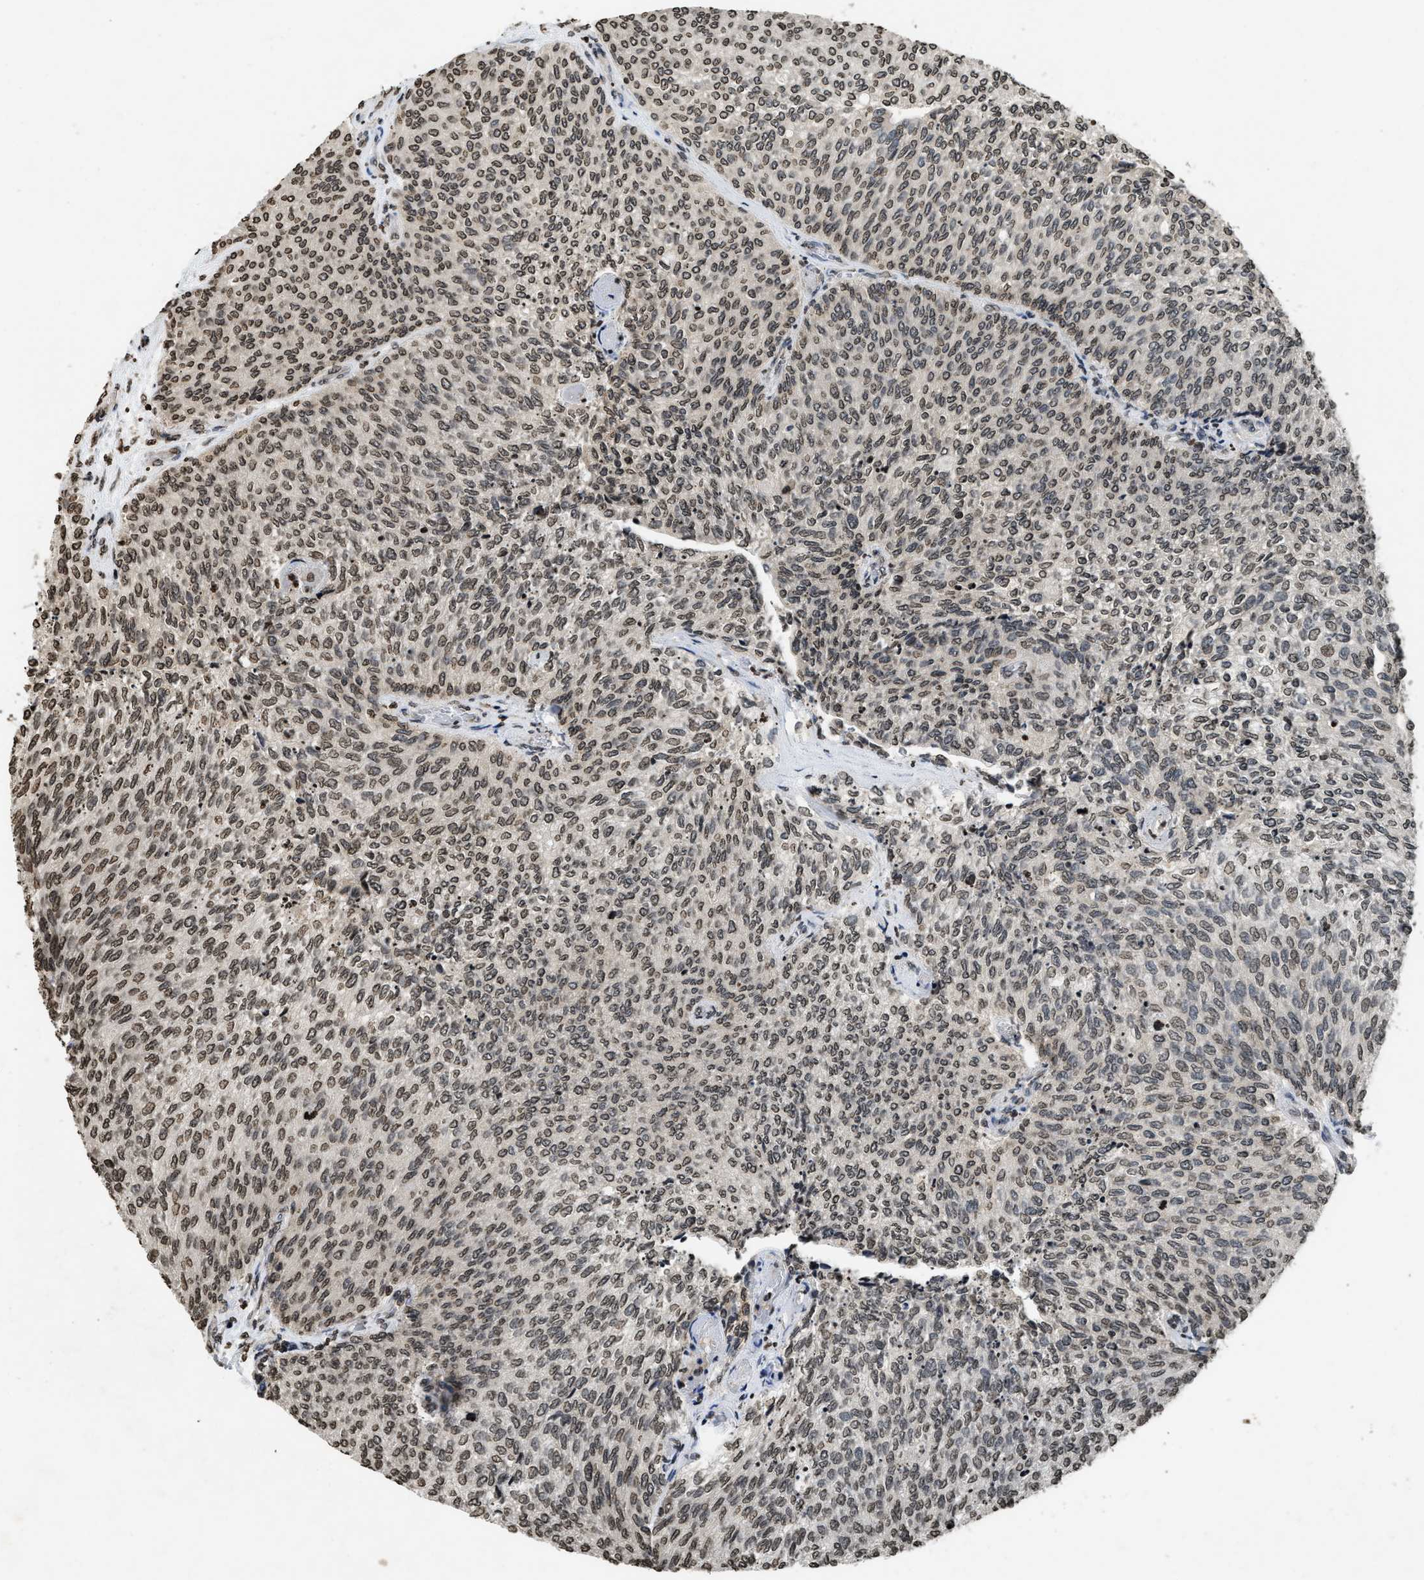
{"staining": {"intensity": "weak", "quantity": ">75%", "location": "nuclear"}, "tissue": "urothelial cancer", "cell_type": "Tumor cells", "image_type": "cancer", "snomed": [{"axis": "morphology", "description": "Urothelial carcinoma, Low grade"}, {"axis": "topography", "description": "Urinary bladder"}], "caption": "Tumor cells show low levels of weak nuclear expression in about >75% of cells in urothelial cancer.", "gene": "DNASE1L3", "patient": {"sex": "female", "age": 79}}